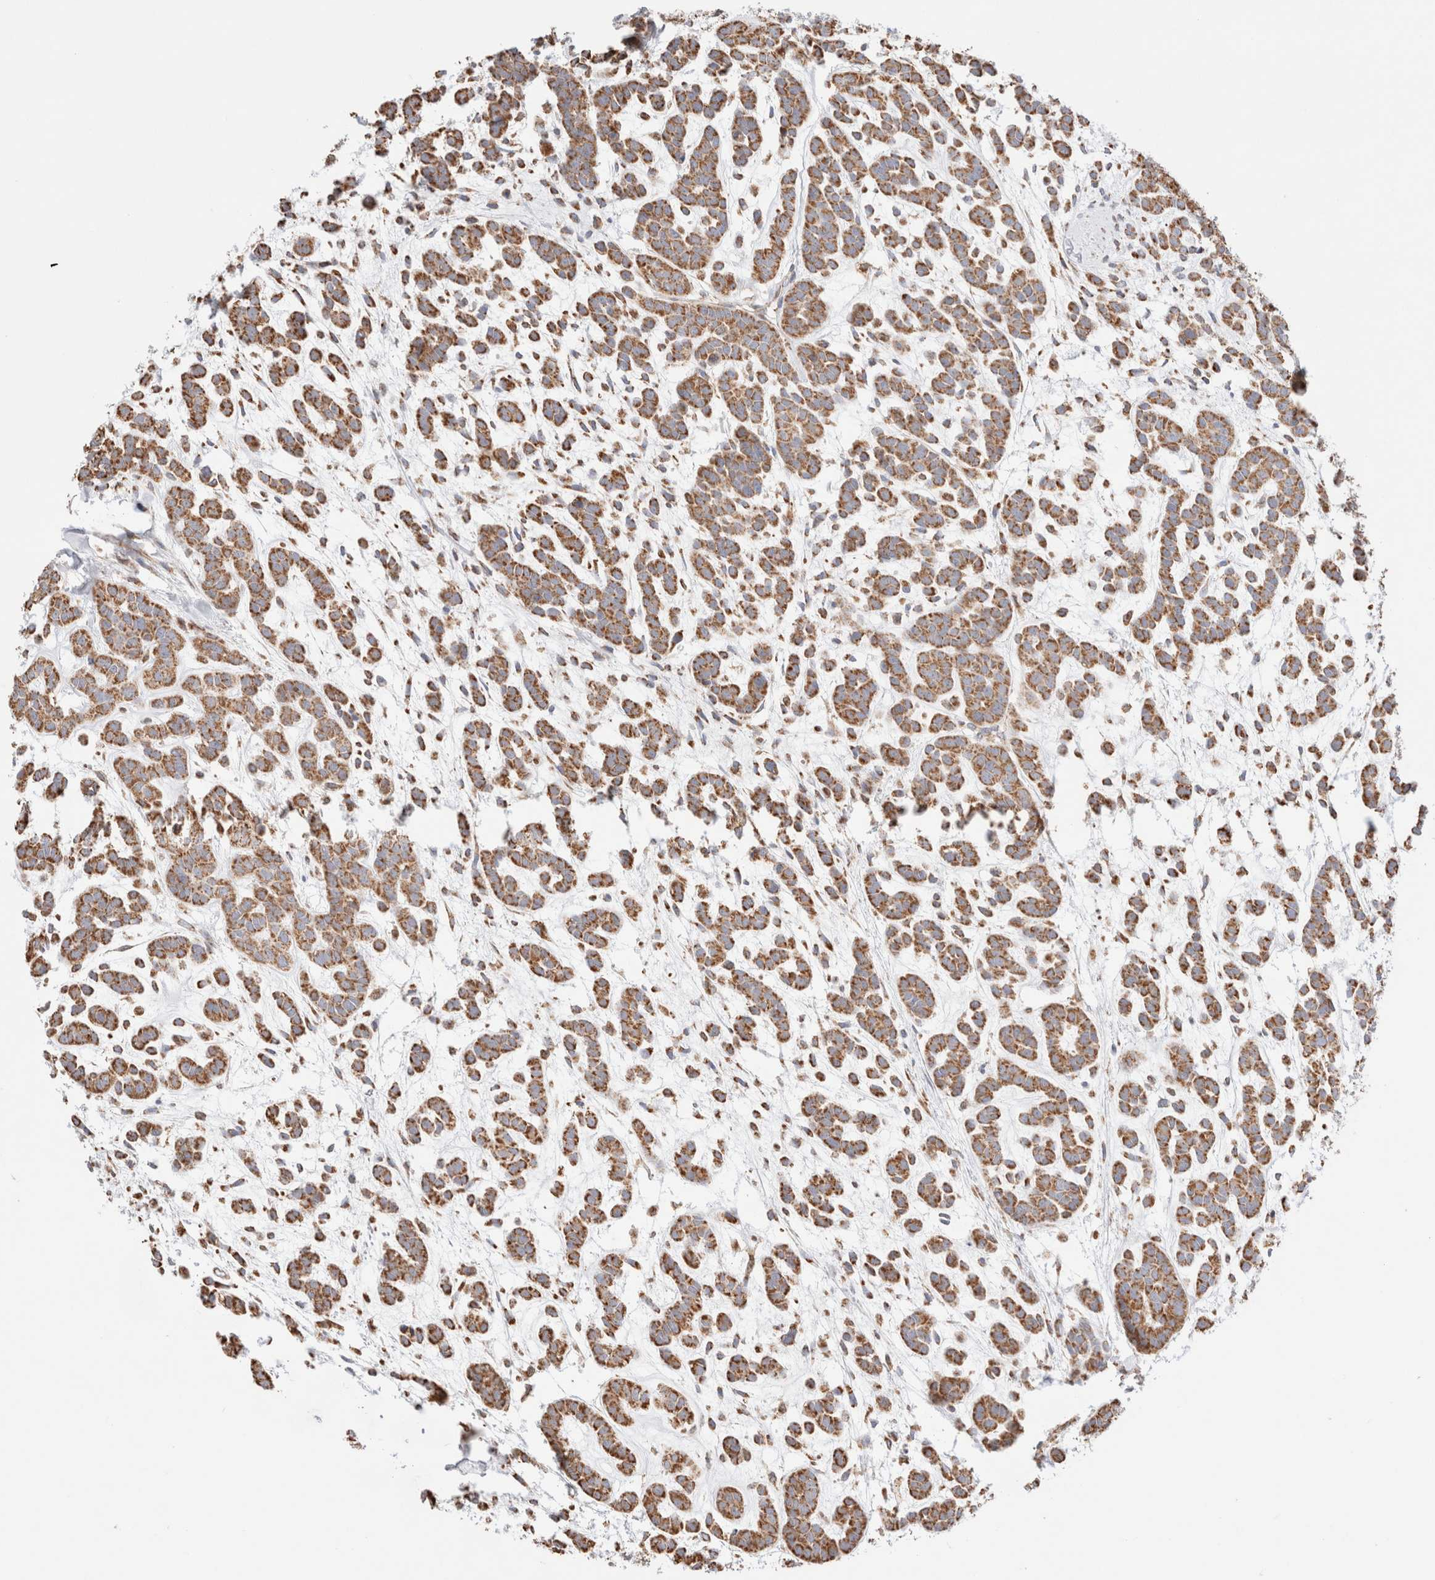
{"staining": {"intensity": "moderate", "quantity": ">75%", "location": "cytoplasmic/membranous"}, "tissue": "head and neck cancer", "cell_type": "Tumor cells", "image_type": "cancer", "snomed": [{"axis": "morphology", "description": "Adenocarcinoma, NOS"}, {"axis": "morphology", "description": "Adenoma, NOS"}, {"axis": "topography", "description": "Head-Neck"}], "caption": "The immunohistochemical stain highlights moderate cytoplasmic/membranous staining in tumor cells of head and neck cancer tissue.", "gene": "TMPPE", "patient": {"sex": "female", "age": 55}}